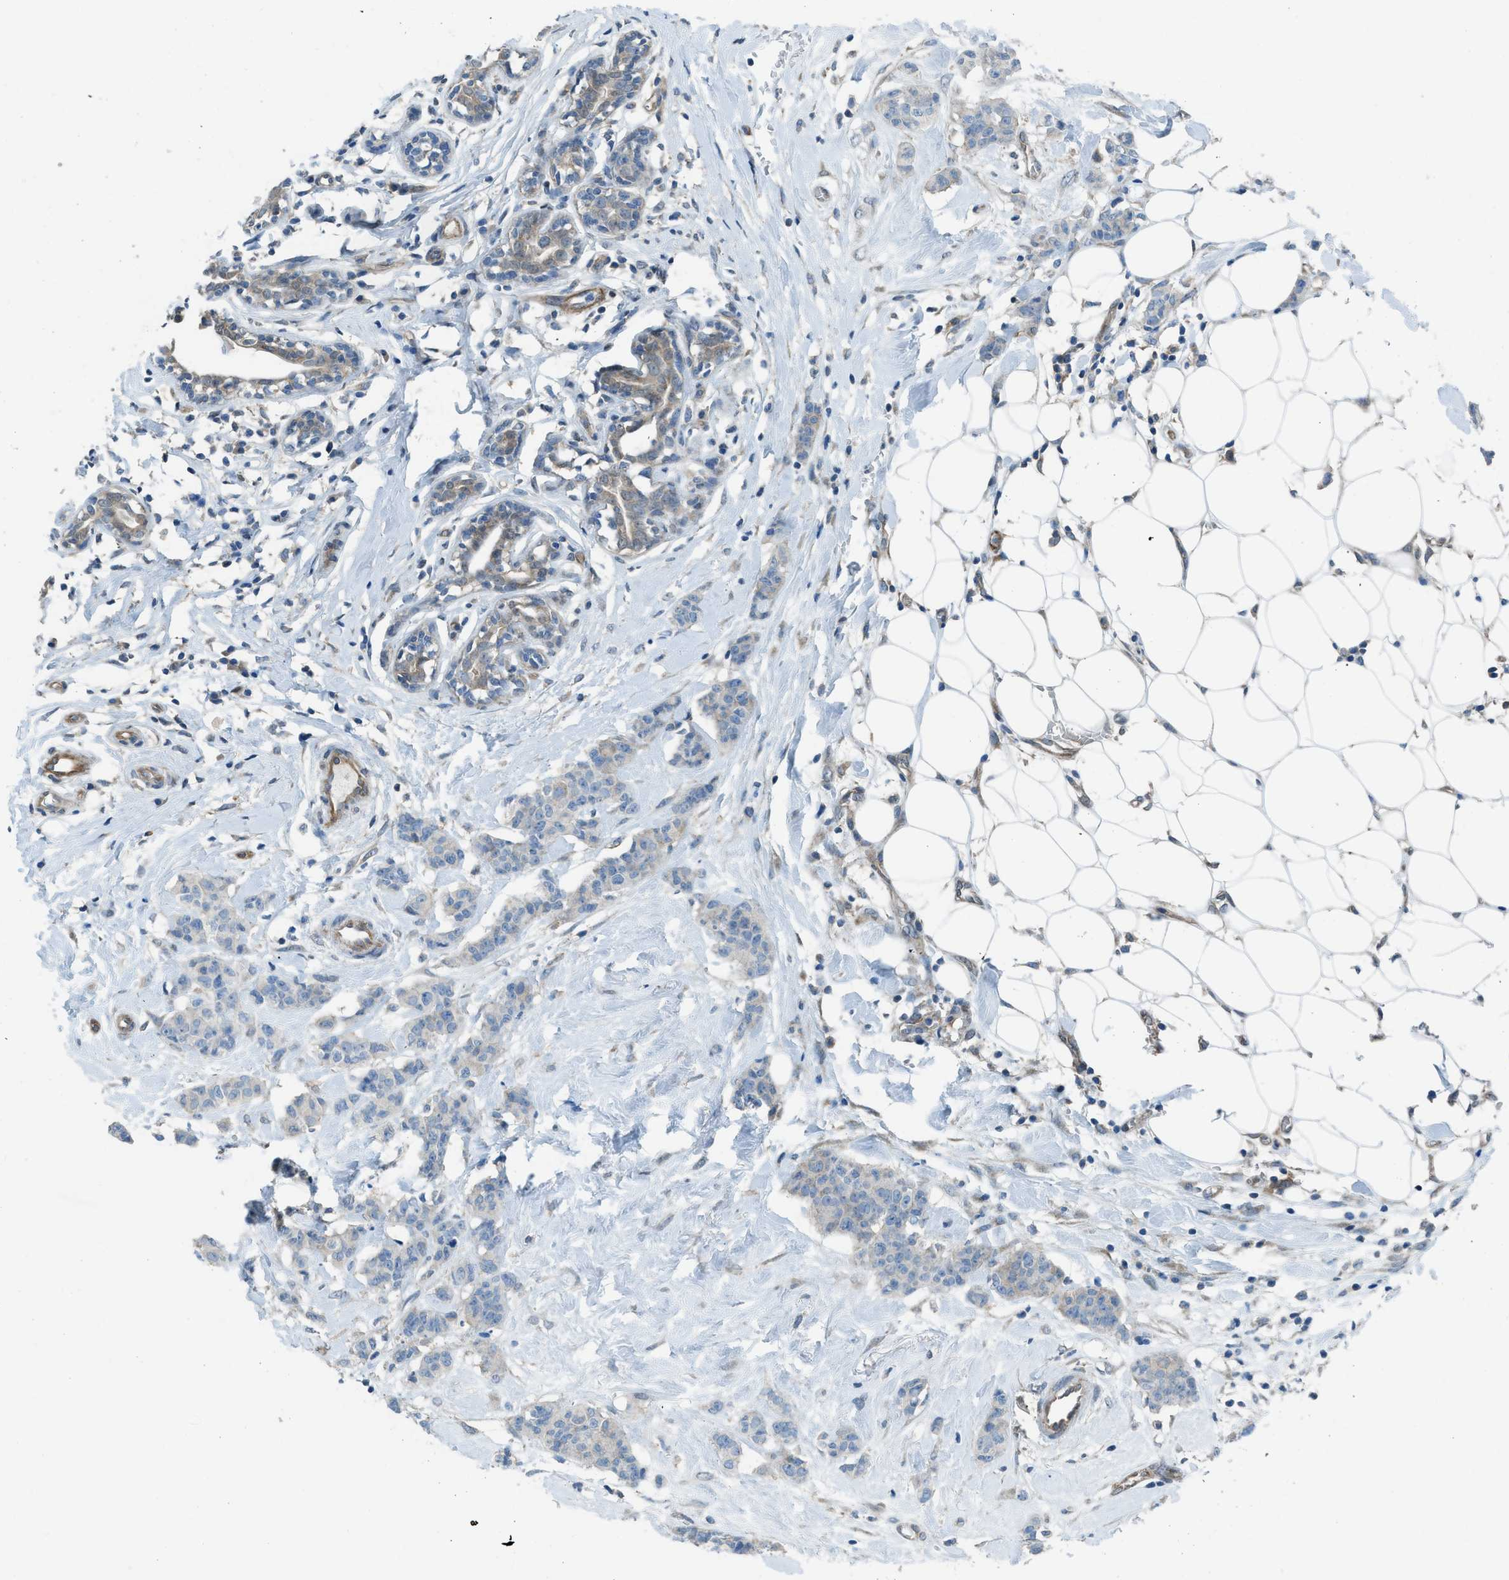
{"staining": {"intensity": "negative", "quantity": "none", "location": "none"}, "tissue": "breast cancer", "cell_type": "Tumor cells", "image_type": "cancer", "snomed": [{"axis": "morphology", "description": "Normal tissue, NOS"}, {"axis": "morphology", "description": "Duct carcinoma"}, {"axis": "topography", "description": "Breast"}], "caption": "High power microscopy image of an immunohistochemistry image of breast cancer (infiltrating ductal carcinoma), revealing no significant expression in tumor cells.", "gene": "PRKN", "patient": {"sex": "female", "age": 40}}